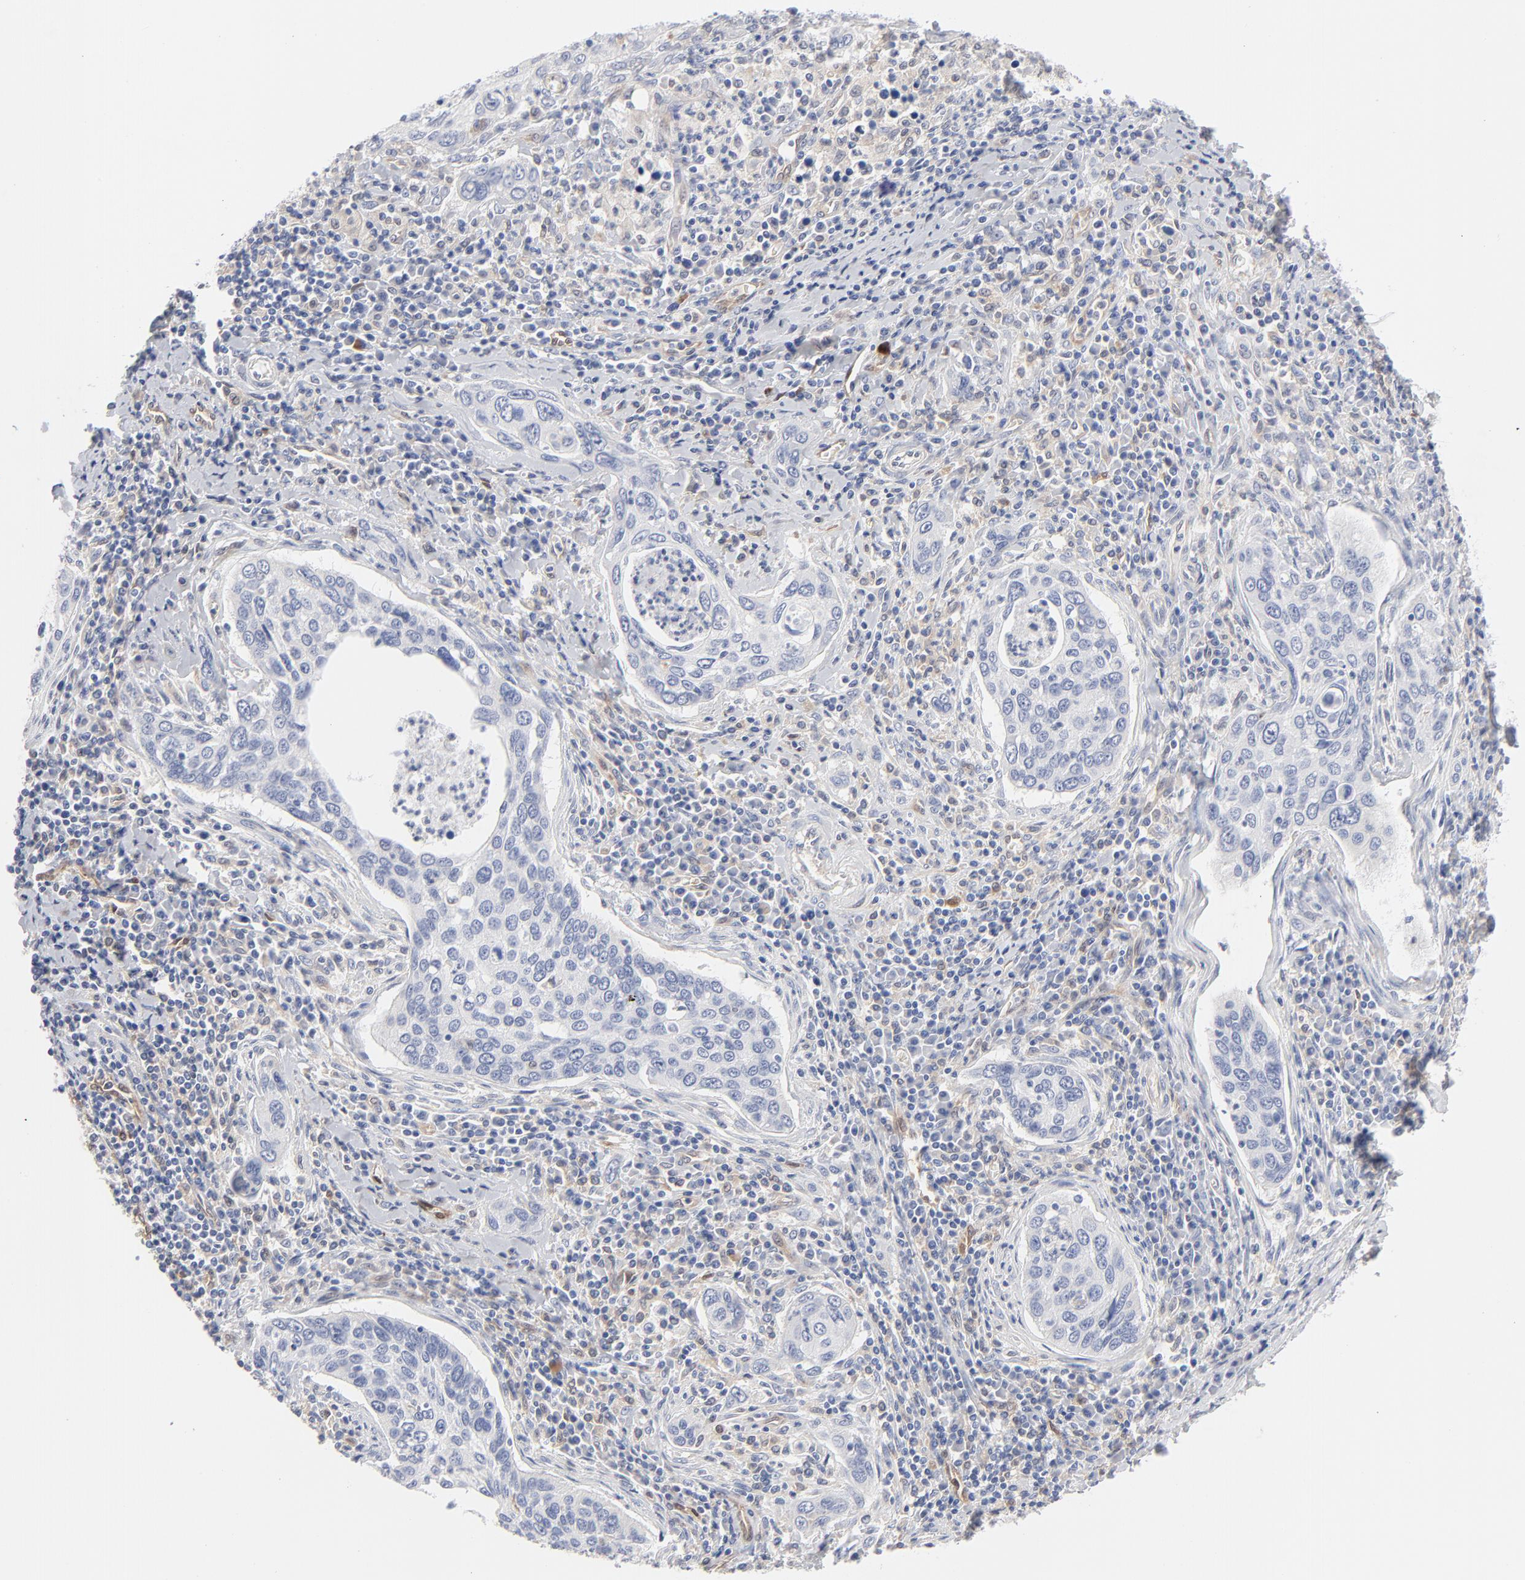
{"staining": {"intensity": "negative", "quantity": "none", "location": "none"}, "tissue": "cervical cancer", "cell_type": "Tumor cells", "image_type": "cancer", "snomed": [{"axis": "morphology", "description": "Squamous cell carcinoma, NOS"}, {"axis": "topography", "description": "Cervix"}], "caption": "The histopathology image demonstrates no staining of tumor cells in squamous cell carcinoma (cervical).", "gene": "ARRB1", "patient": {"sex": "female", "age": 53}}